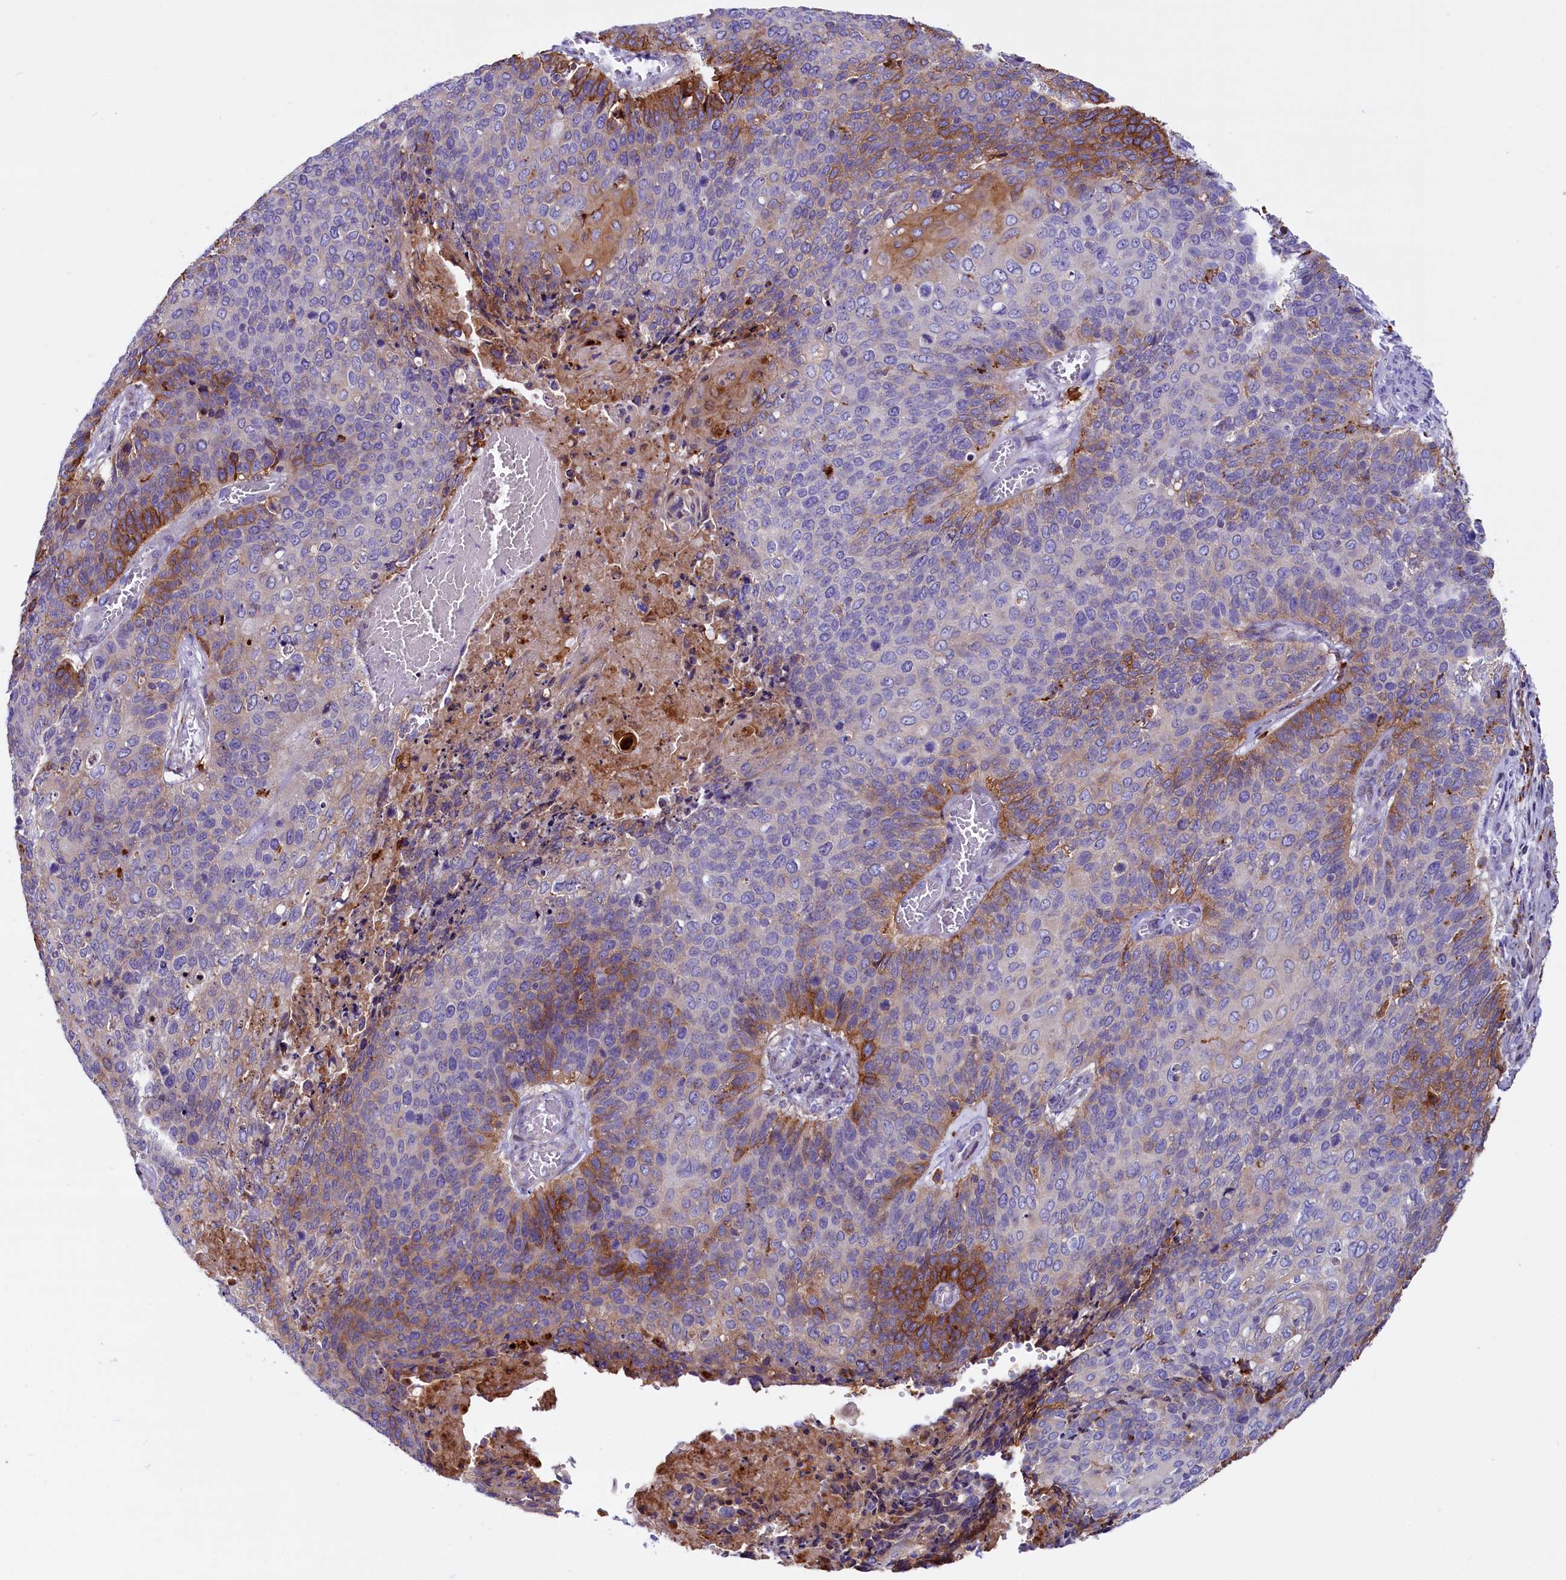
{"staining": {"intensity": "moderate", "quantity": "<25%", "location": "cytoplasmic/membranous"}, "tissue": "cervical cancer", "cell_type": "Tumor cells", "image_type": "cancer", "snomed": [{"axis": "morphology", "description": "Squamous cell carcinoma, NOS"}, {"axis": "topography", "description": "Cervix"}], "caption": "Squamous cell carcinoma (cervical) stained with a brown dye displays moderate cytoplasmic/membranous positive positivity in approximately <25% of tumor cells.", "gene": "IL20RA", "patient": {"sex": "female", "age": 39}}